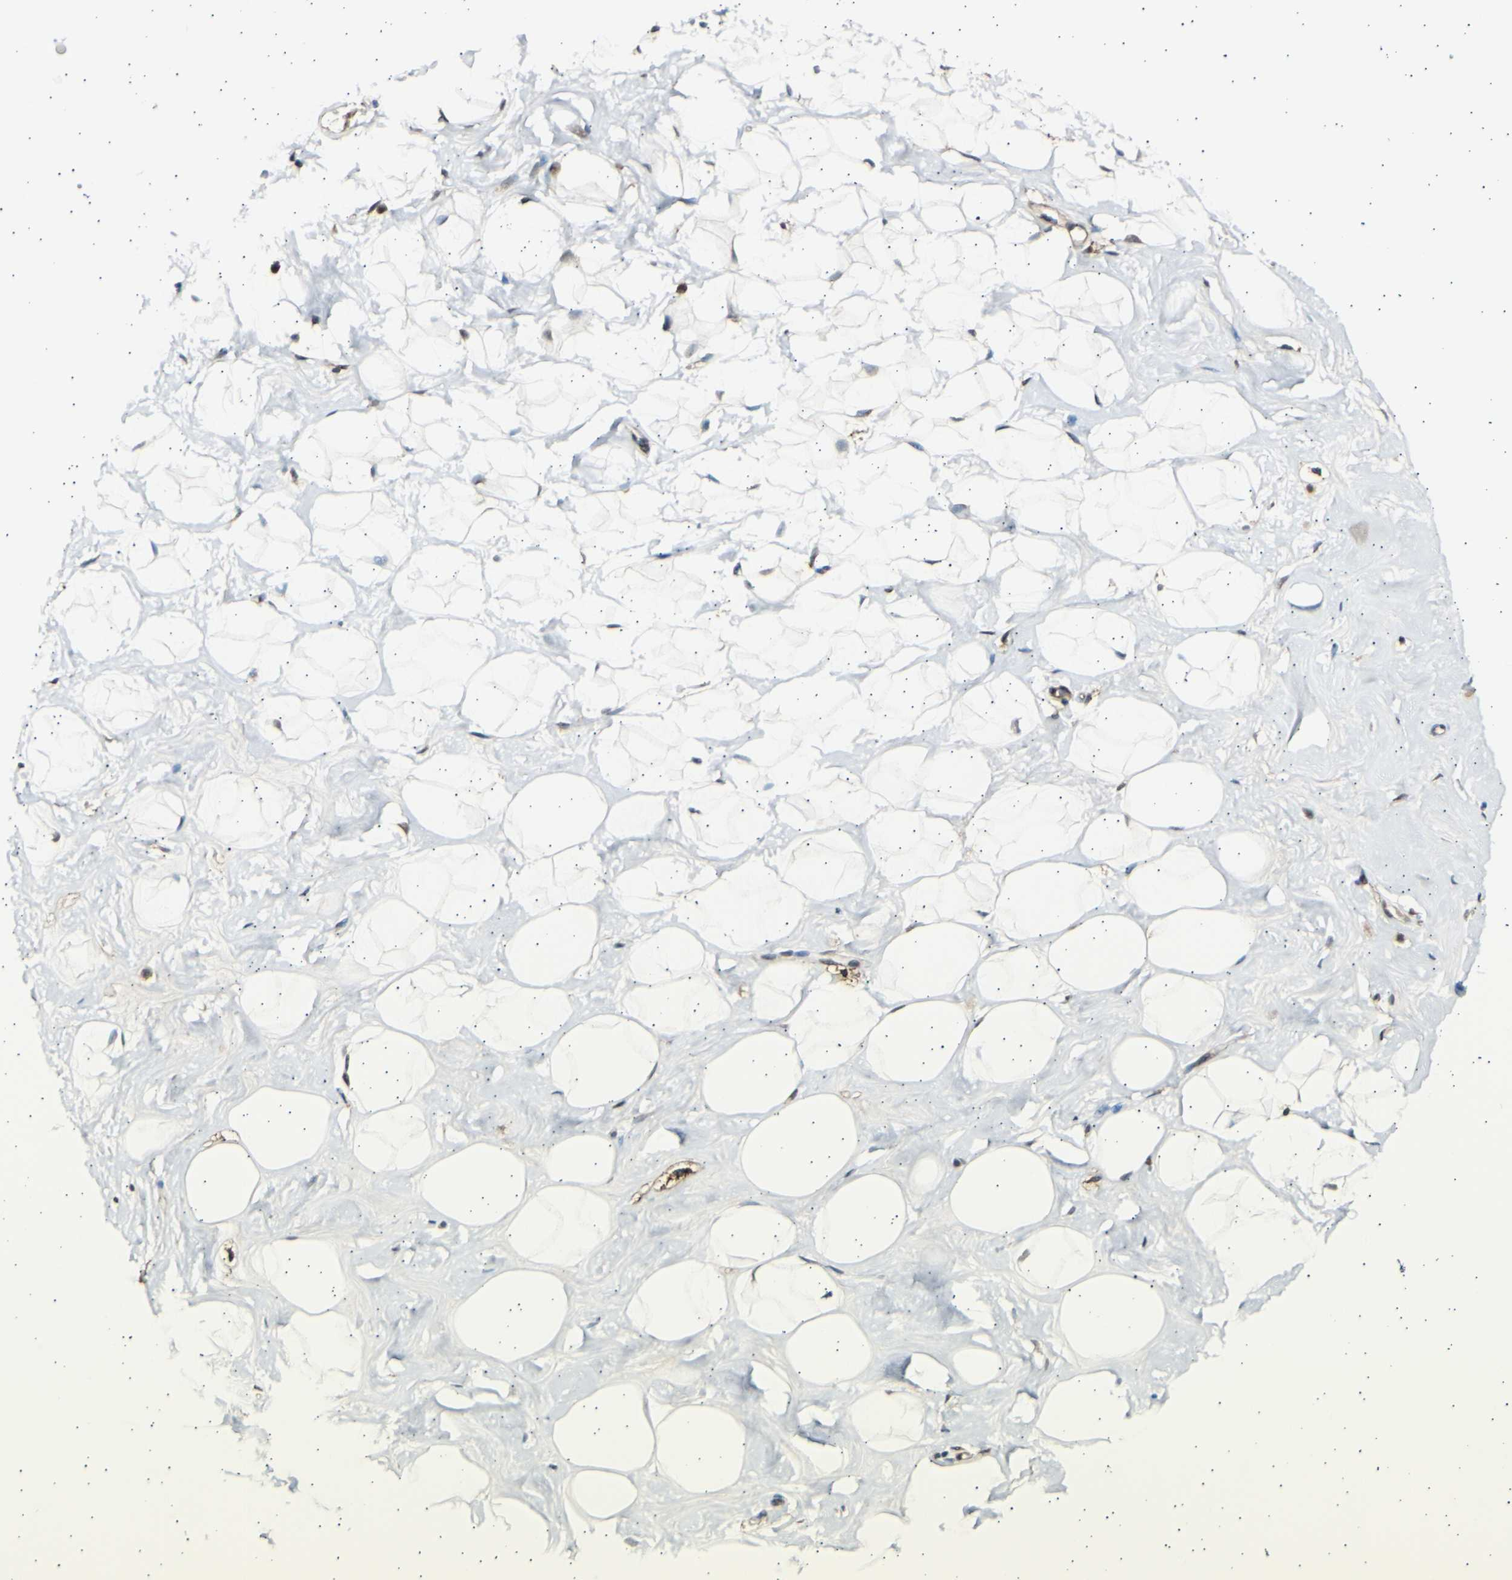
{"staining": {"intensity": "negative", "quantity": "none", "location": "none"}, "tissue": "breast", "cell_type": "Adipocytes", "image_type": "normal", "snomed": [{"axis": "morphology", "description": "Normal tissue, NOS"}, {"axis": "topography", "description": "Breast"}], "caption": "Adipocytes show no significant expression in unremarkable breast. Brightfield microscopy of IHC stained with DAB (brown) and hematoxylin (blue), captured at high magnification.", "gene": "PSMD5", "patient": {"sex": "female", "age": 23}}